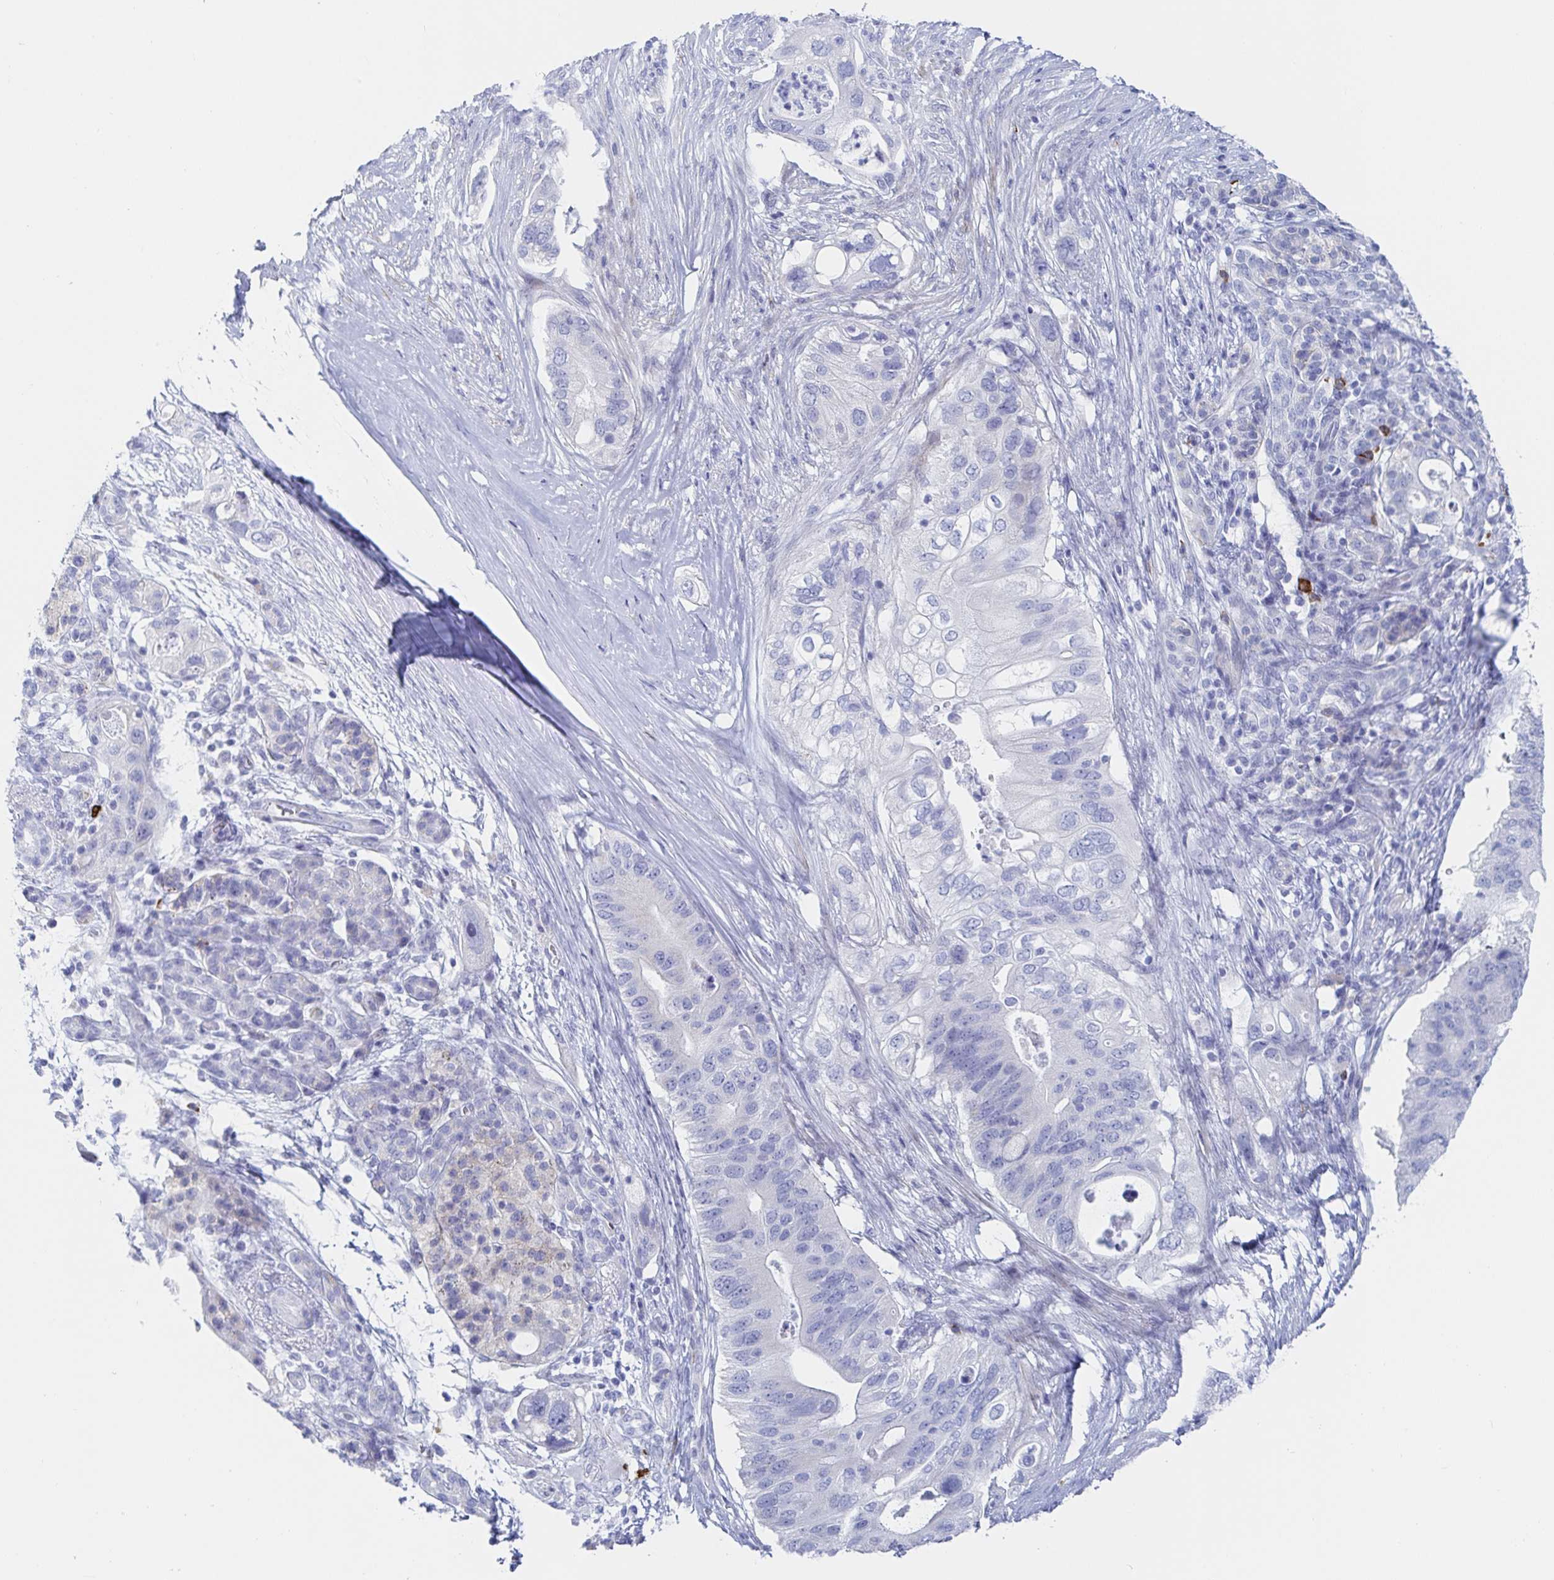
{"staining": {"intensity": "negative", "quantity": "none", "location": "none"}, "tissue": "pancreatic cancer", "cell_type": "Tumor cells", "image_type": "cancer", "snomed": [{"axis": "morphology", "description": "Adenocarcinoma, NOS"}, {"axis": "topography", "description": "Pancreas"}], "caption": "Micrograph shows no protein positivity in tumor cells of adenocarcinoma (pancreatic) tissue. (Brightfield microscopy of DAB IHC at high magnification).", "gene": "PACSIN1", "patient": {"sex": "female", "age": 72}}